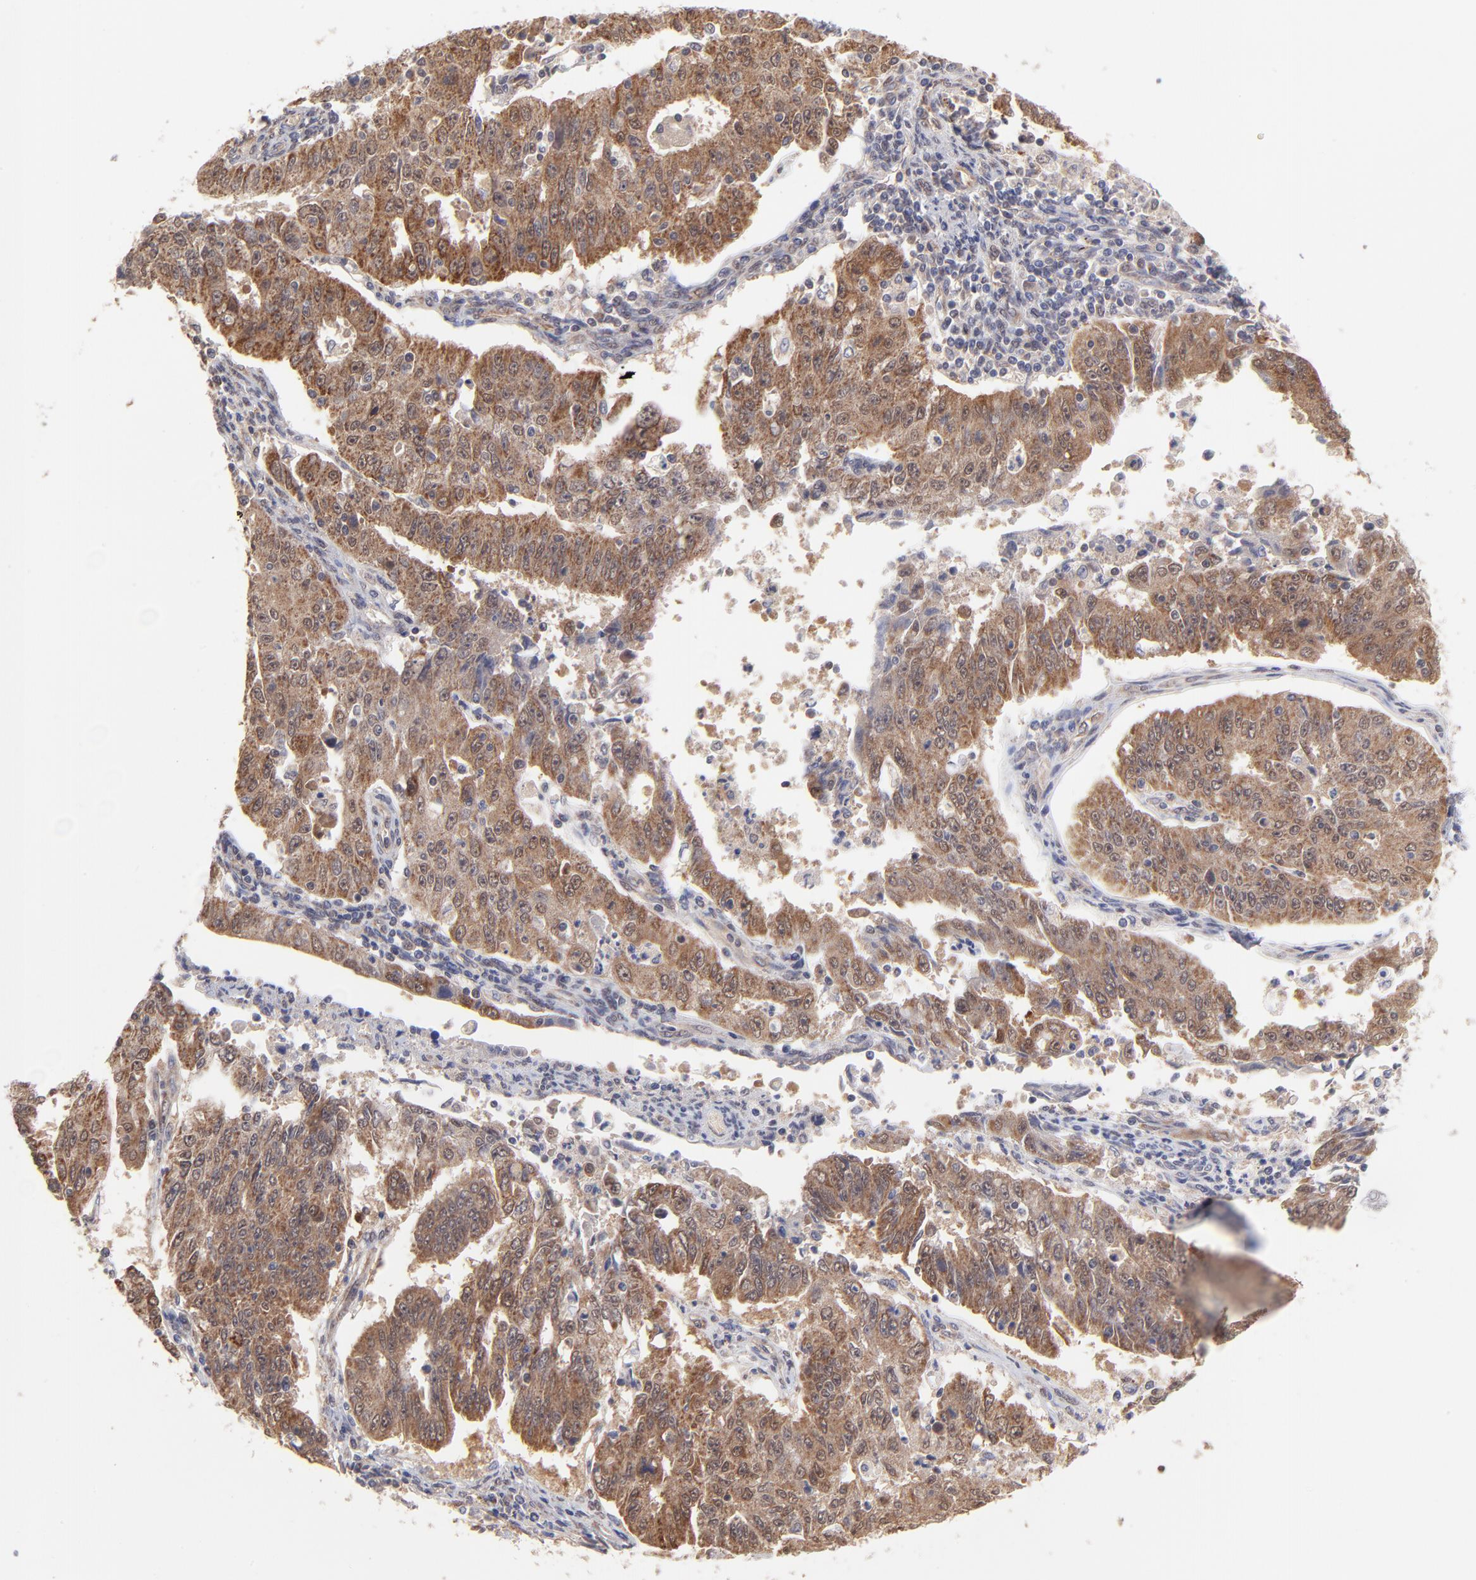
{"staining": {"intensity": "strong", "quantity": ">75%", "location": "cytoplasmic/membranous"}, "tissue": "endometrial cancer", "cell_type": "Tumor cells", "image_type": "cancer", "snomed": [{"axis": "morphology", "description": "Adenocarcinoma, NOS"}, {"axis": "topography", "description": "Endometrium"}], "caption": "Endometrial cancer stained with DAB immunohistochemistry displays high levels of strong cytoplasmic/membranous staining in approximately >75% of tumor cells. Immunohistochemistry stains the protein in brown and the nuclei are stained blue.", "gene": "UBE2H", "patient": {"sex": "female", "age": 42}}